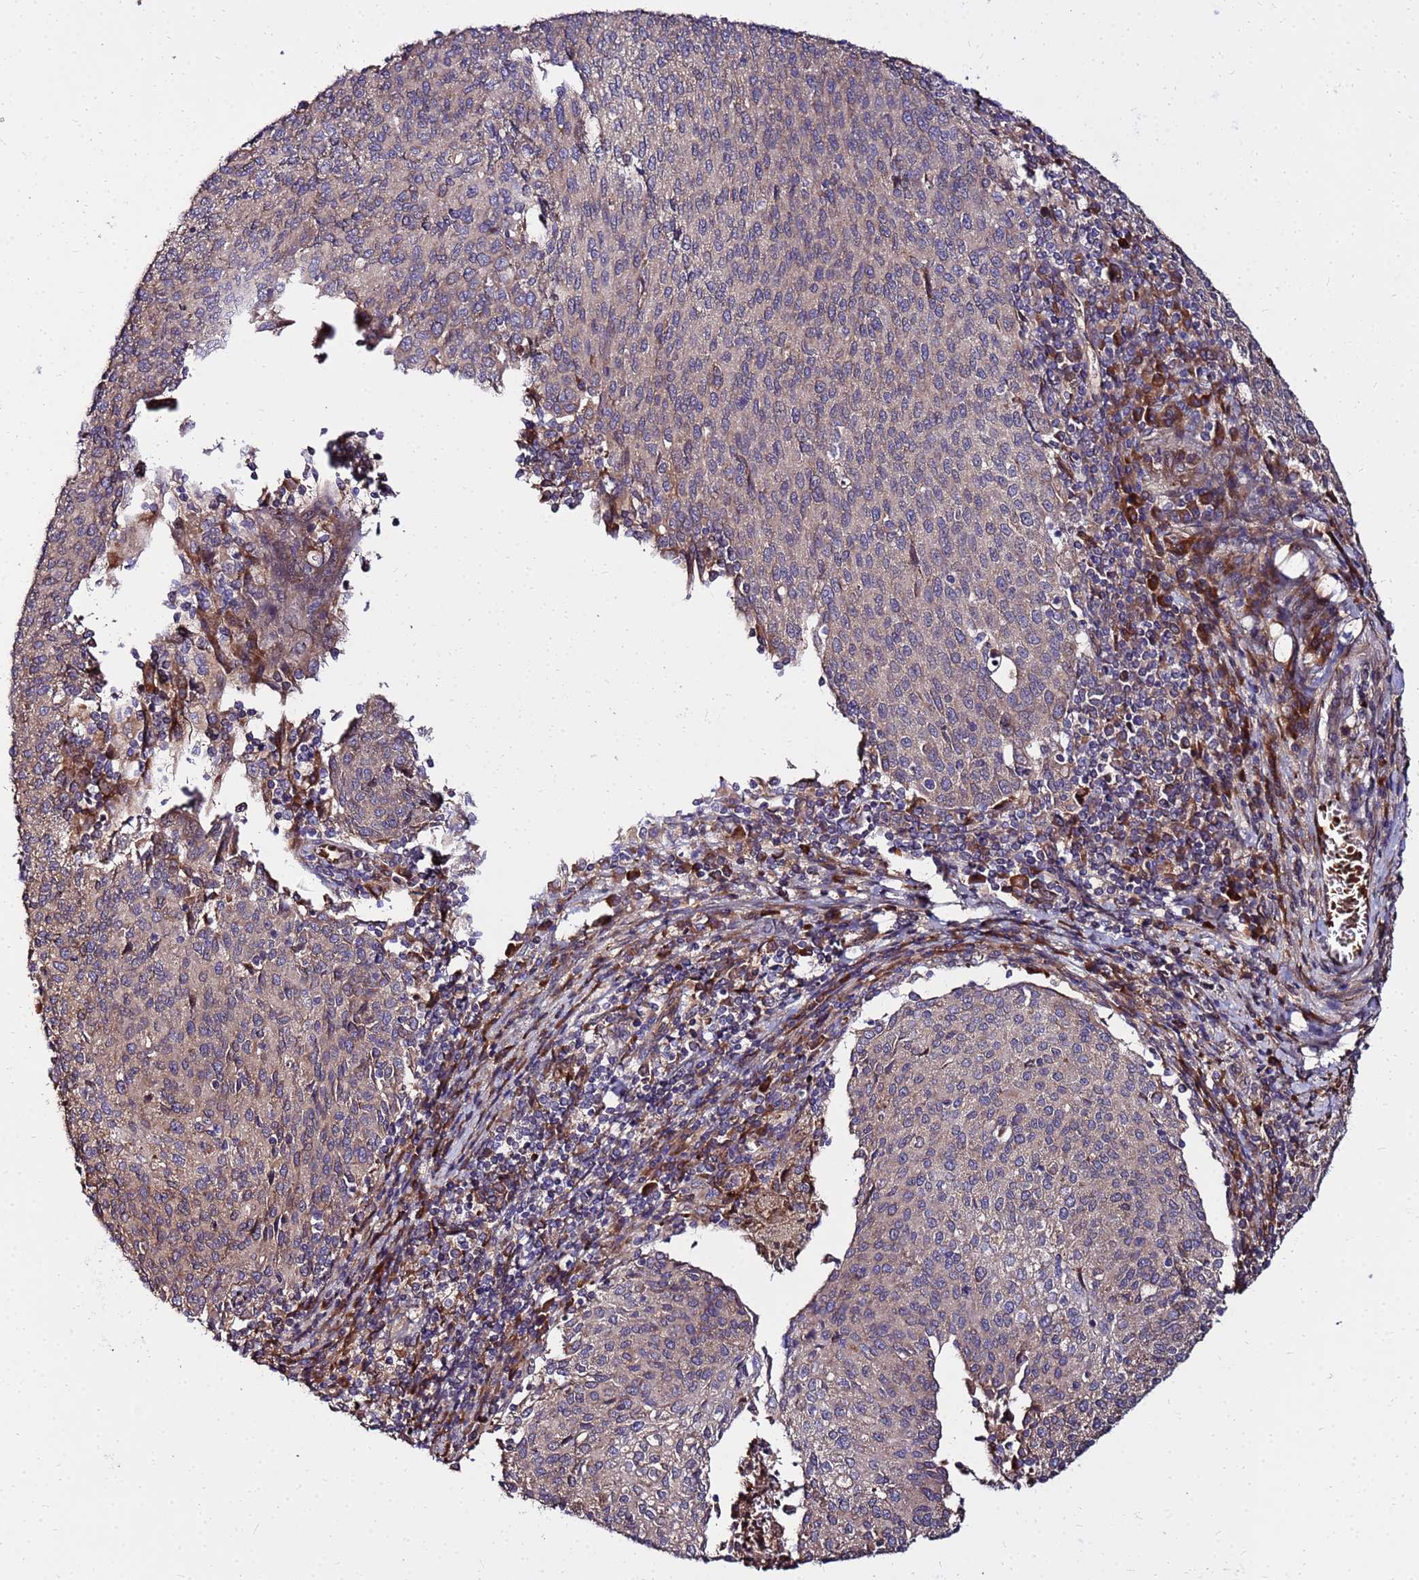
{"staining": {"intensity": "weak", "quantity": "25%-75%", "location": "cytoplasmic/membranous"}, "tissue": "cervical cancer", "cell_type": "Tumor cells", "image_type": "cancer", "snomed": [{"axis": "morphology", "description": "Squamous cell carcinoma, NOS"}, {"axis": "topography", "description": "Cervix"}], "caption": "Human cervical cancer (squamous cell carcinoma) stained with a protein marker reveals weak staining in tumor cells.", "gene": "WWC2", "patient": {"sex": "female", "age": 46}}